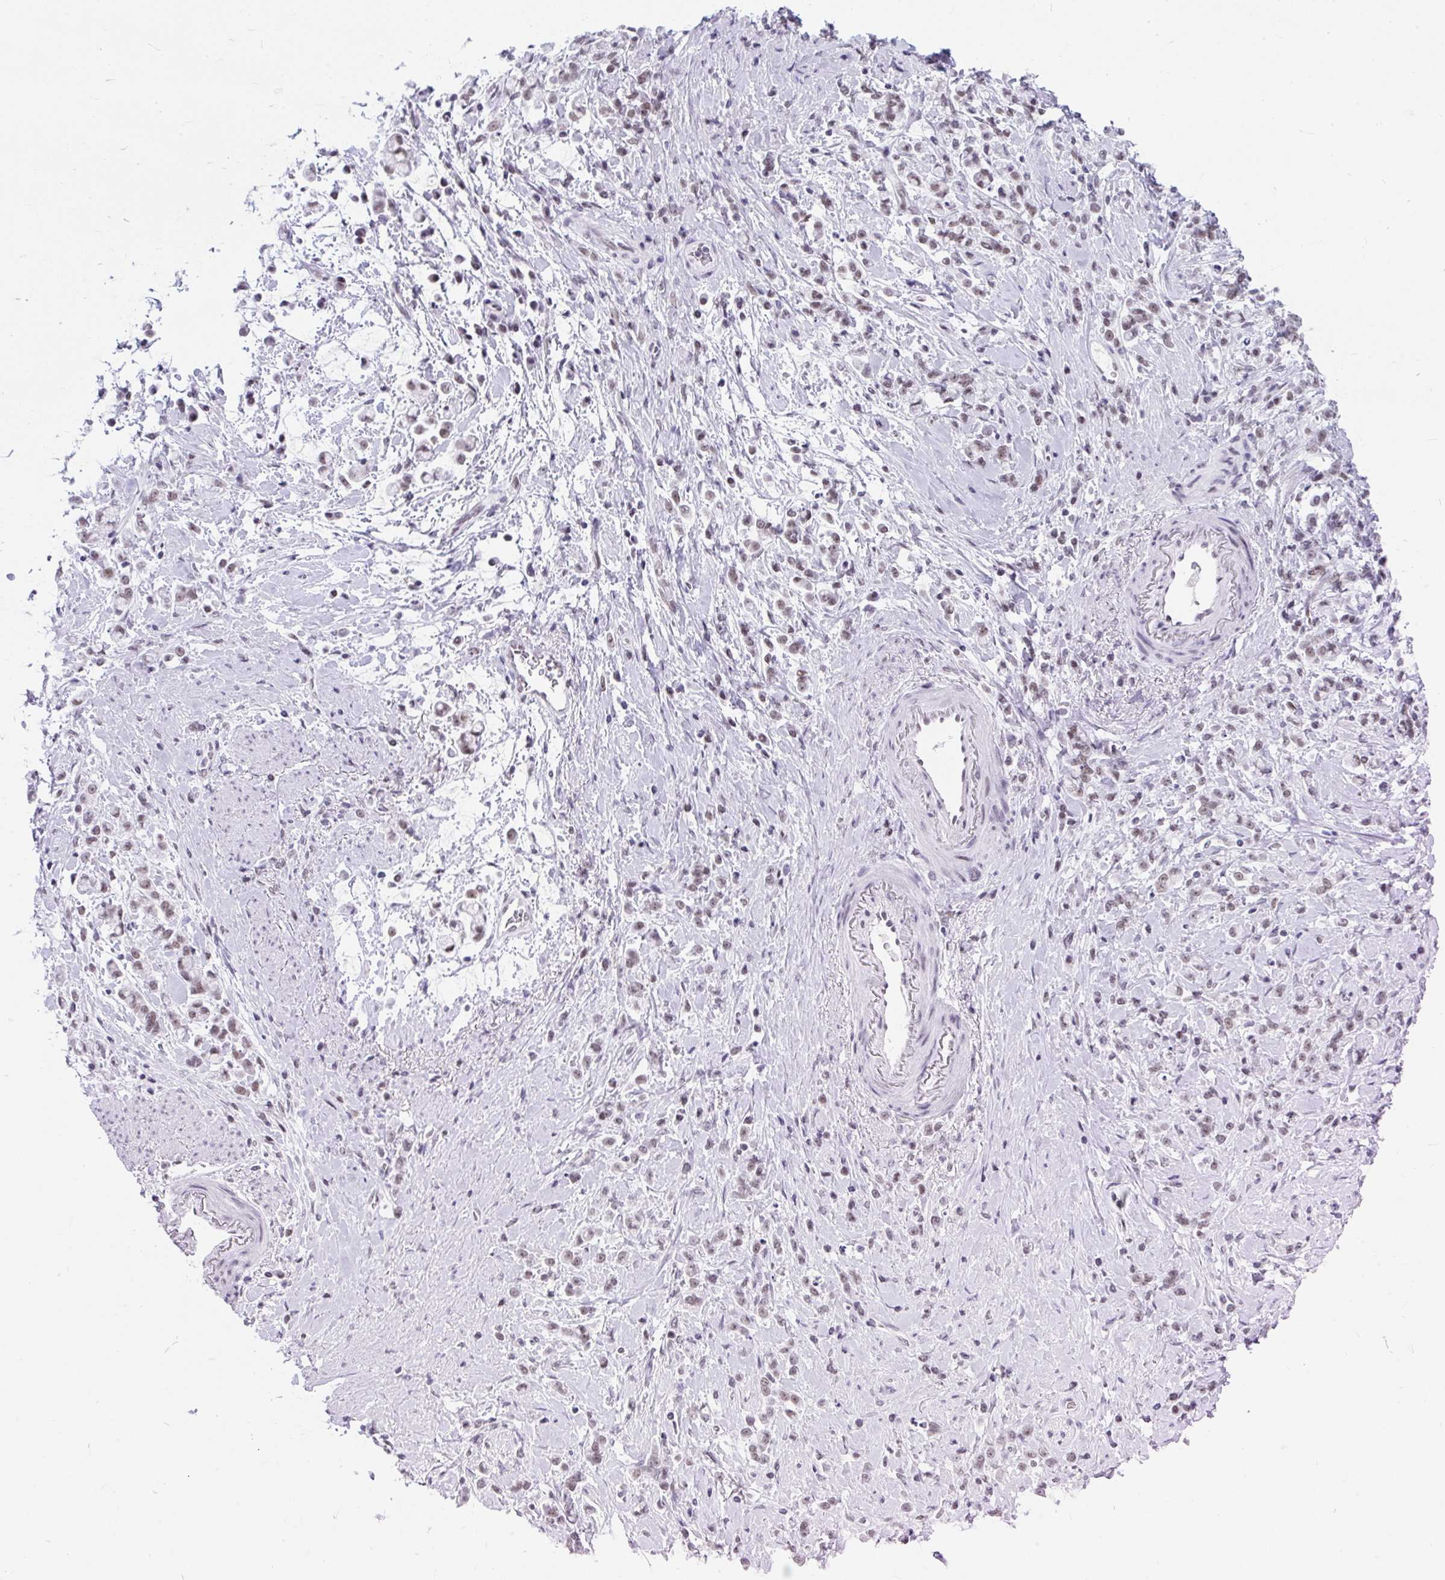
{"staining": {"intensity": "weak", "quantity": ">75%", "location": "nuclear"}, "tissue": "stomach cancer", "cell_type": "Tumor cells", "image_type": "cancer", "snomed": [{"axis": "morphology", "description": "Adenocarcinoma, NOS"}, {"axis": "topography", "description": "Stomach"}], "caption": "Immunohistochemistry (DAB (3,3'-diaminobenzidine)) staining of human adenocarcinoma (stomach) exhibits weak nuclear protein staining in approximately >75% of tumor cells. The protein is stained brown, and the nuclei are stained in blue (DAB (3,3'-diaminobenzidine) IHC with brightfield microscopy, high magnification).", "gene": "PLCXD2", "patient": {"sex": "female", "age": 60}}